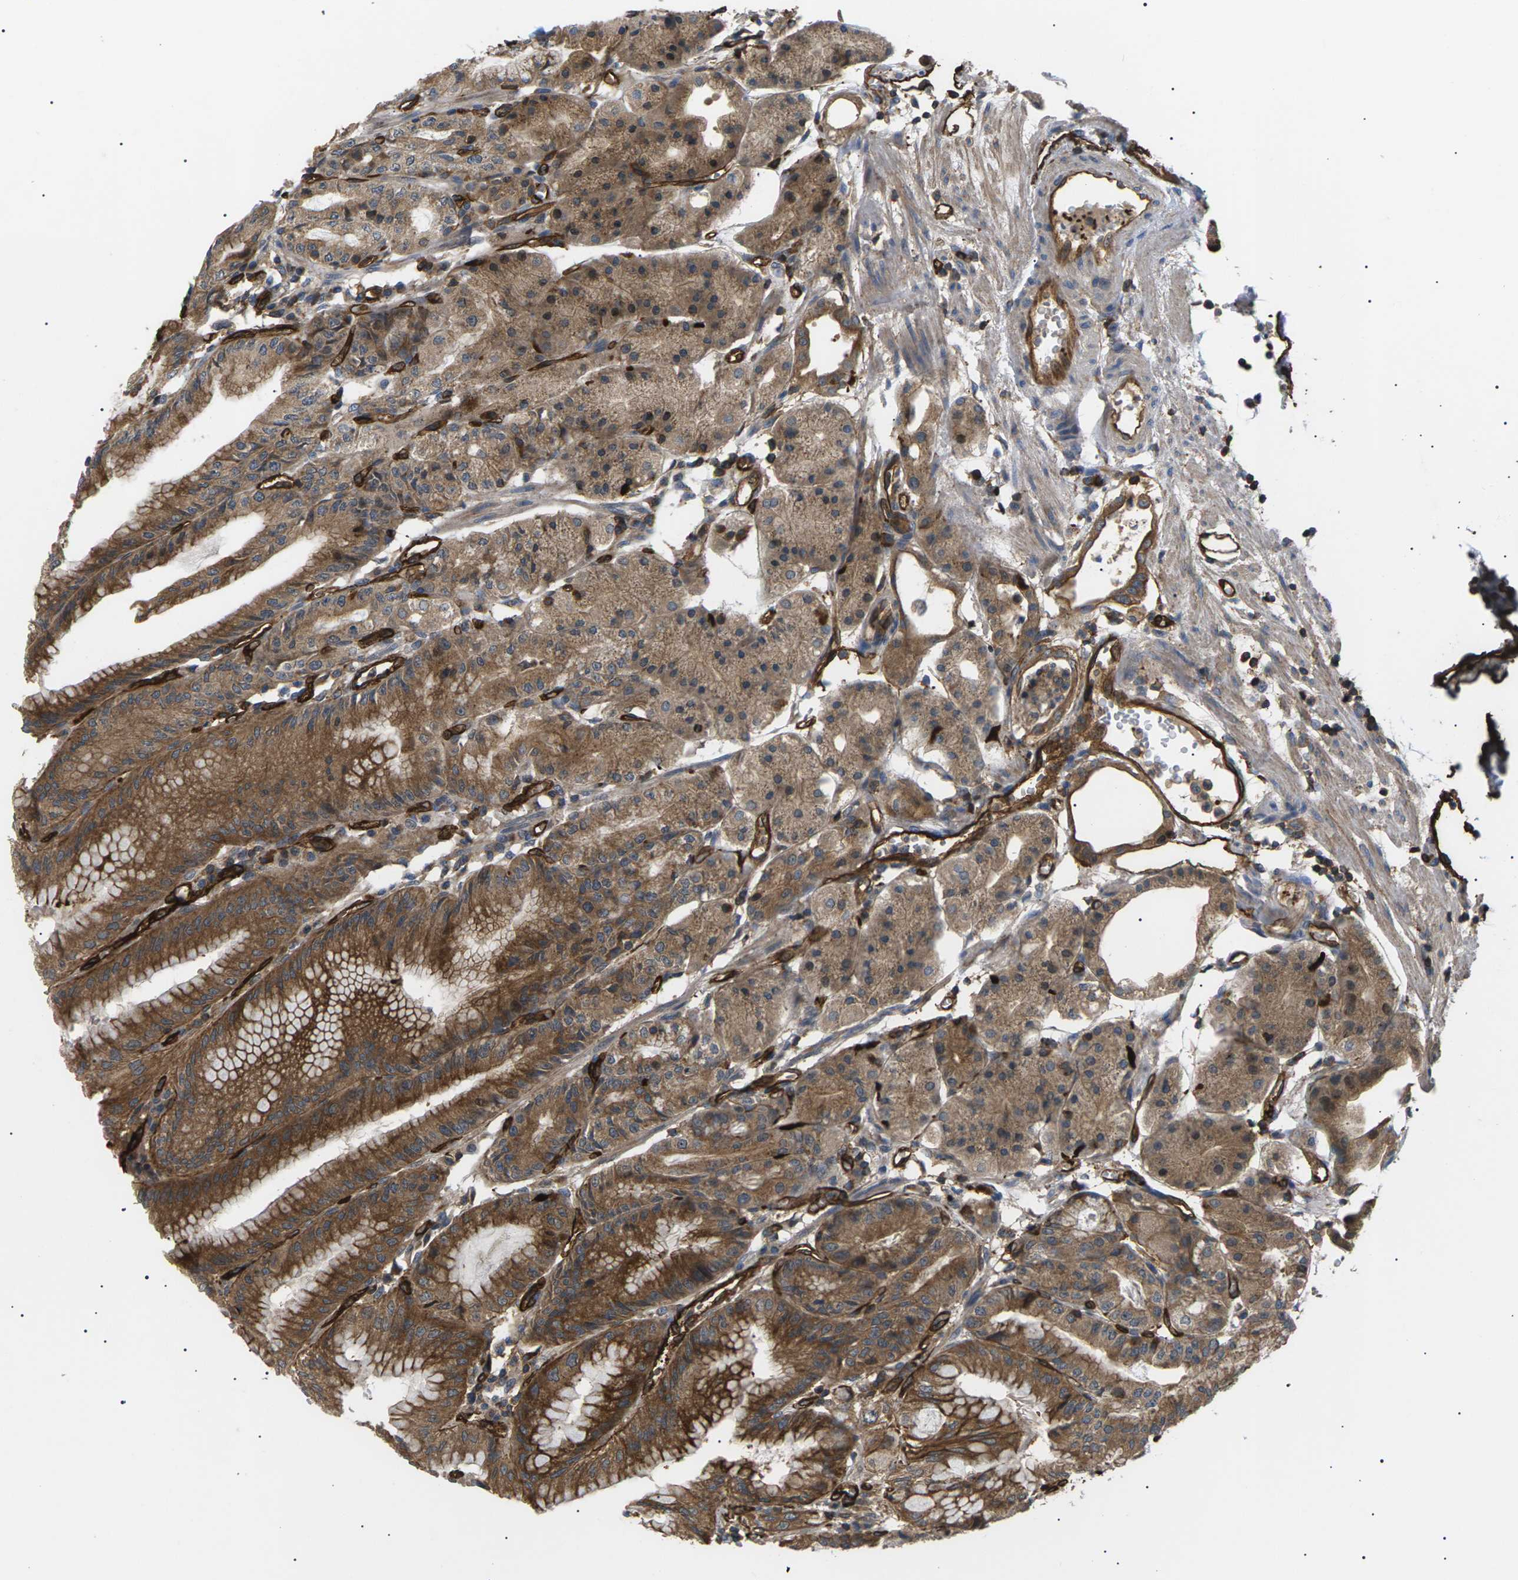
{"staining": {"intensity": "strong", "quantity": ">75%", "location": "cytoplasmic/membranous"}, "tissue": "stomach", "cell_type": "Glandular cells", "image_type": "normal", "snomed": [{"axis": "morphology", "description": "Normal tissue, NOS"}, {"axis": "topography", "description": "Stomach, lower"}], "caption": "DAB (3,3'-diaminobenzidine) immunohistochemical staining of benign stomach demonstrates strong cytoplasmic/membranous protein expression in about >75% of glandular cells.", "gene": "TMTC4", "patient": {"sex": "male", "age": 71}}